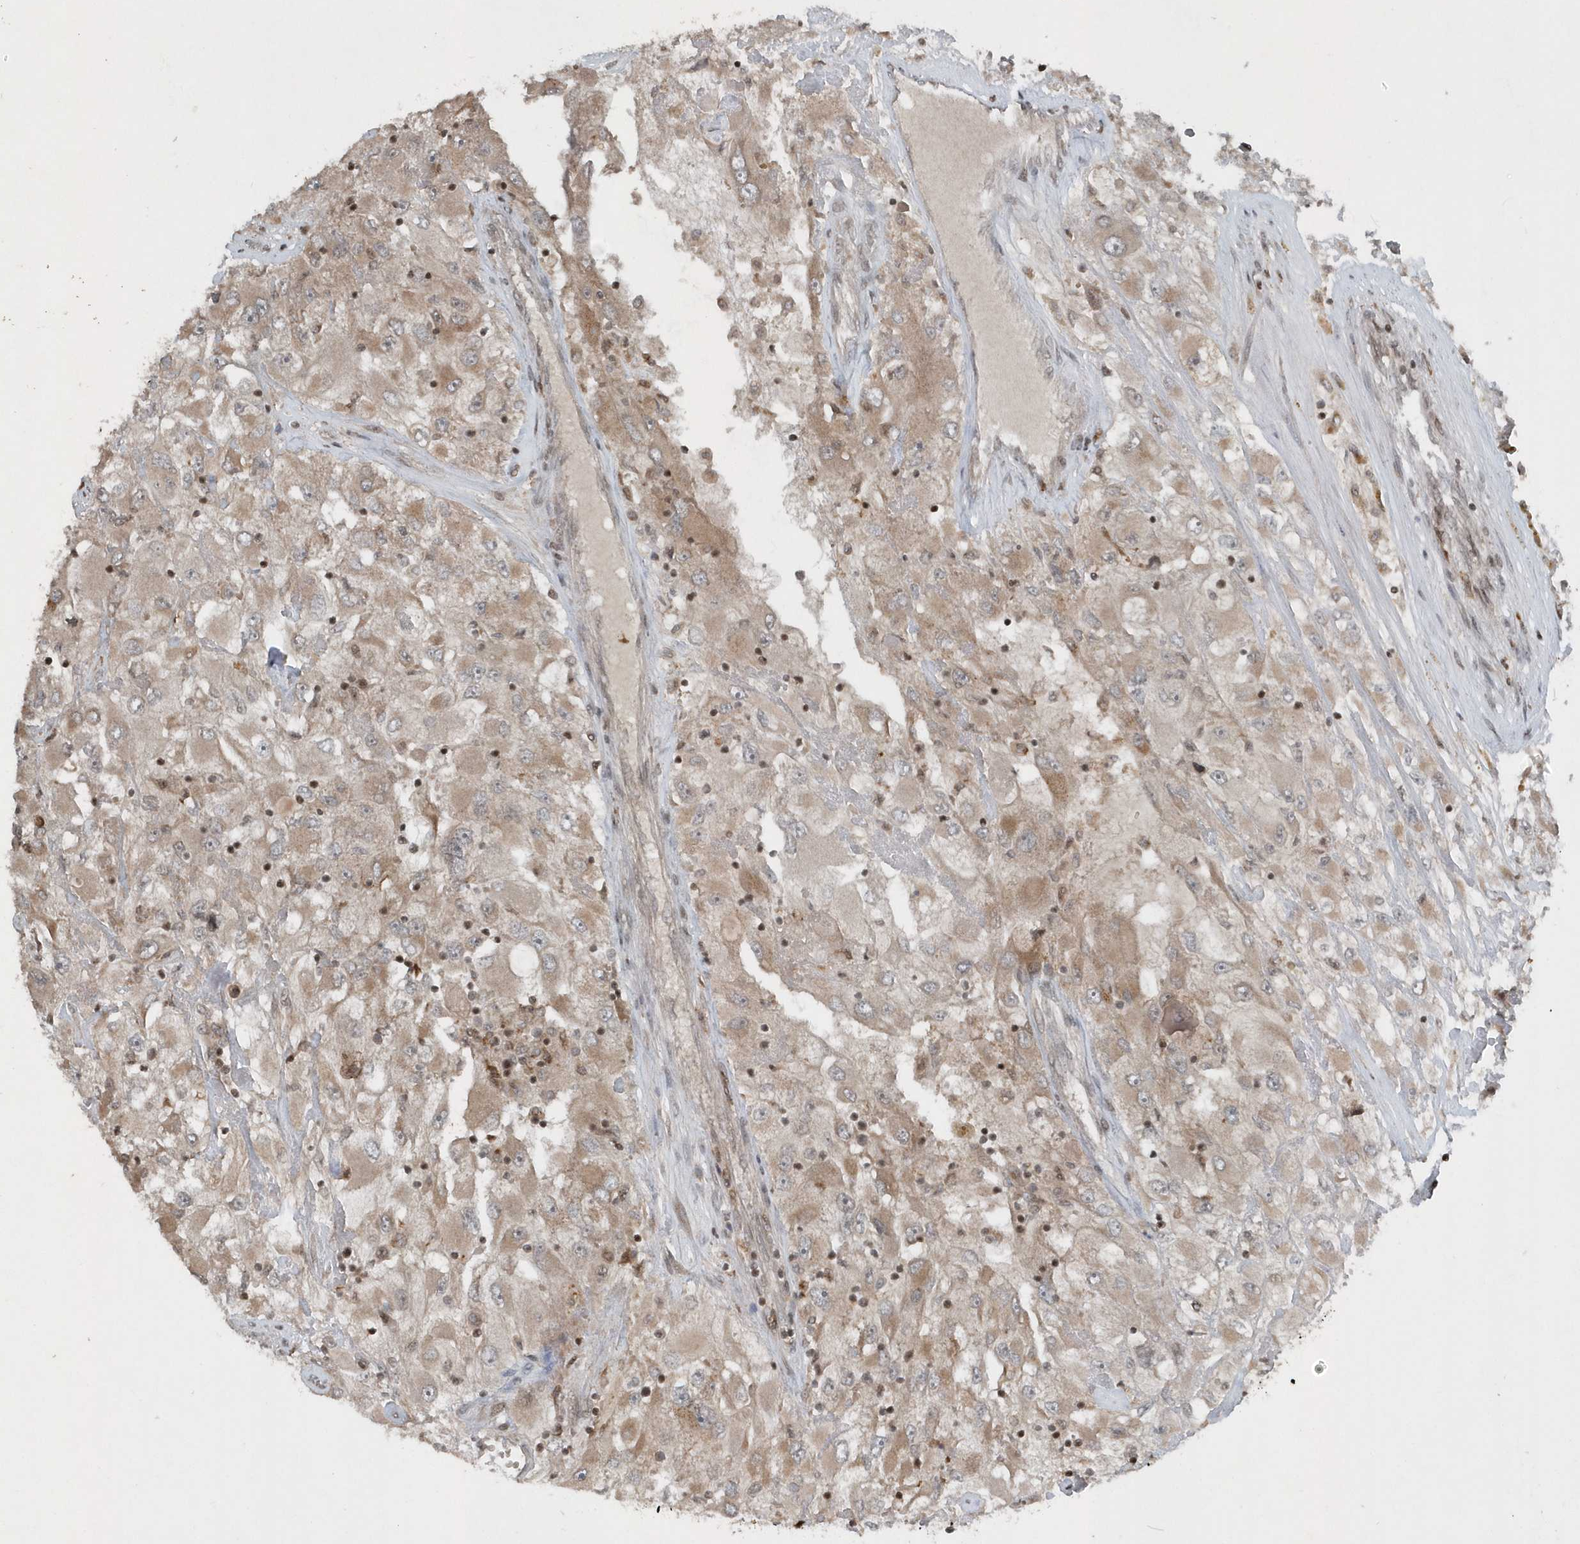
{"staining": {"intensity": "weak", "quantity": ">75%", "location": "cytoplasmic/membranous"}, "tissue": "renal cancer", "cell_type": "Tumor cells", "image_type": "cancer", "snomed": [{"axis": "morphology", "description": "Adenocarcinoma, NOS"}, {"axis": "topography", "description": "Kidney"}], "caption": "Protein staining reveals weak cytoplasmic/membranous expression in about >75% of tumor cells in adenocarcinoma (renal). (DAB IHC, brown staining for protein, blue staining for nuclei).", "gene": "EIF2B1", "patient": {"sex": "female", "age": 52}}